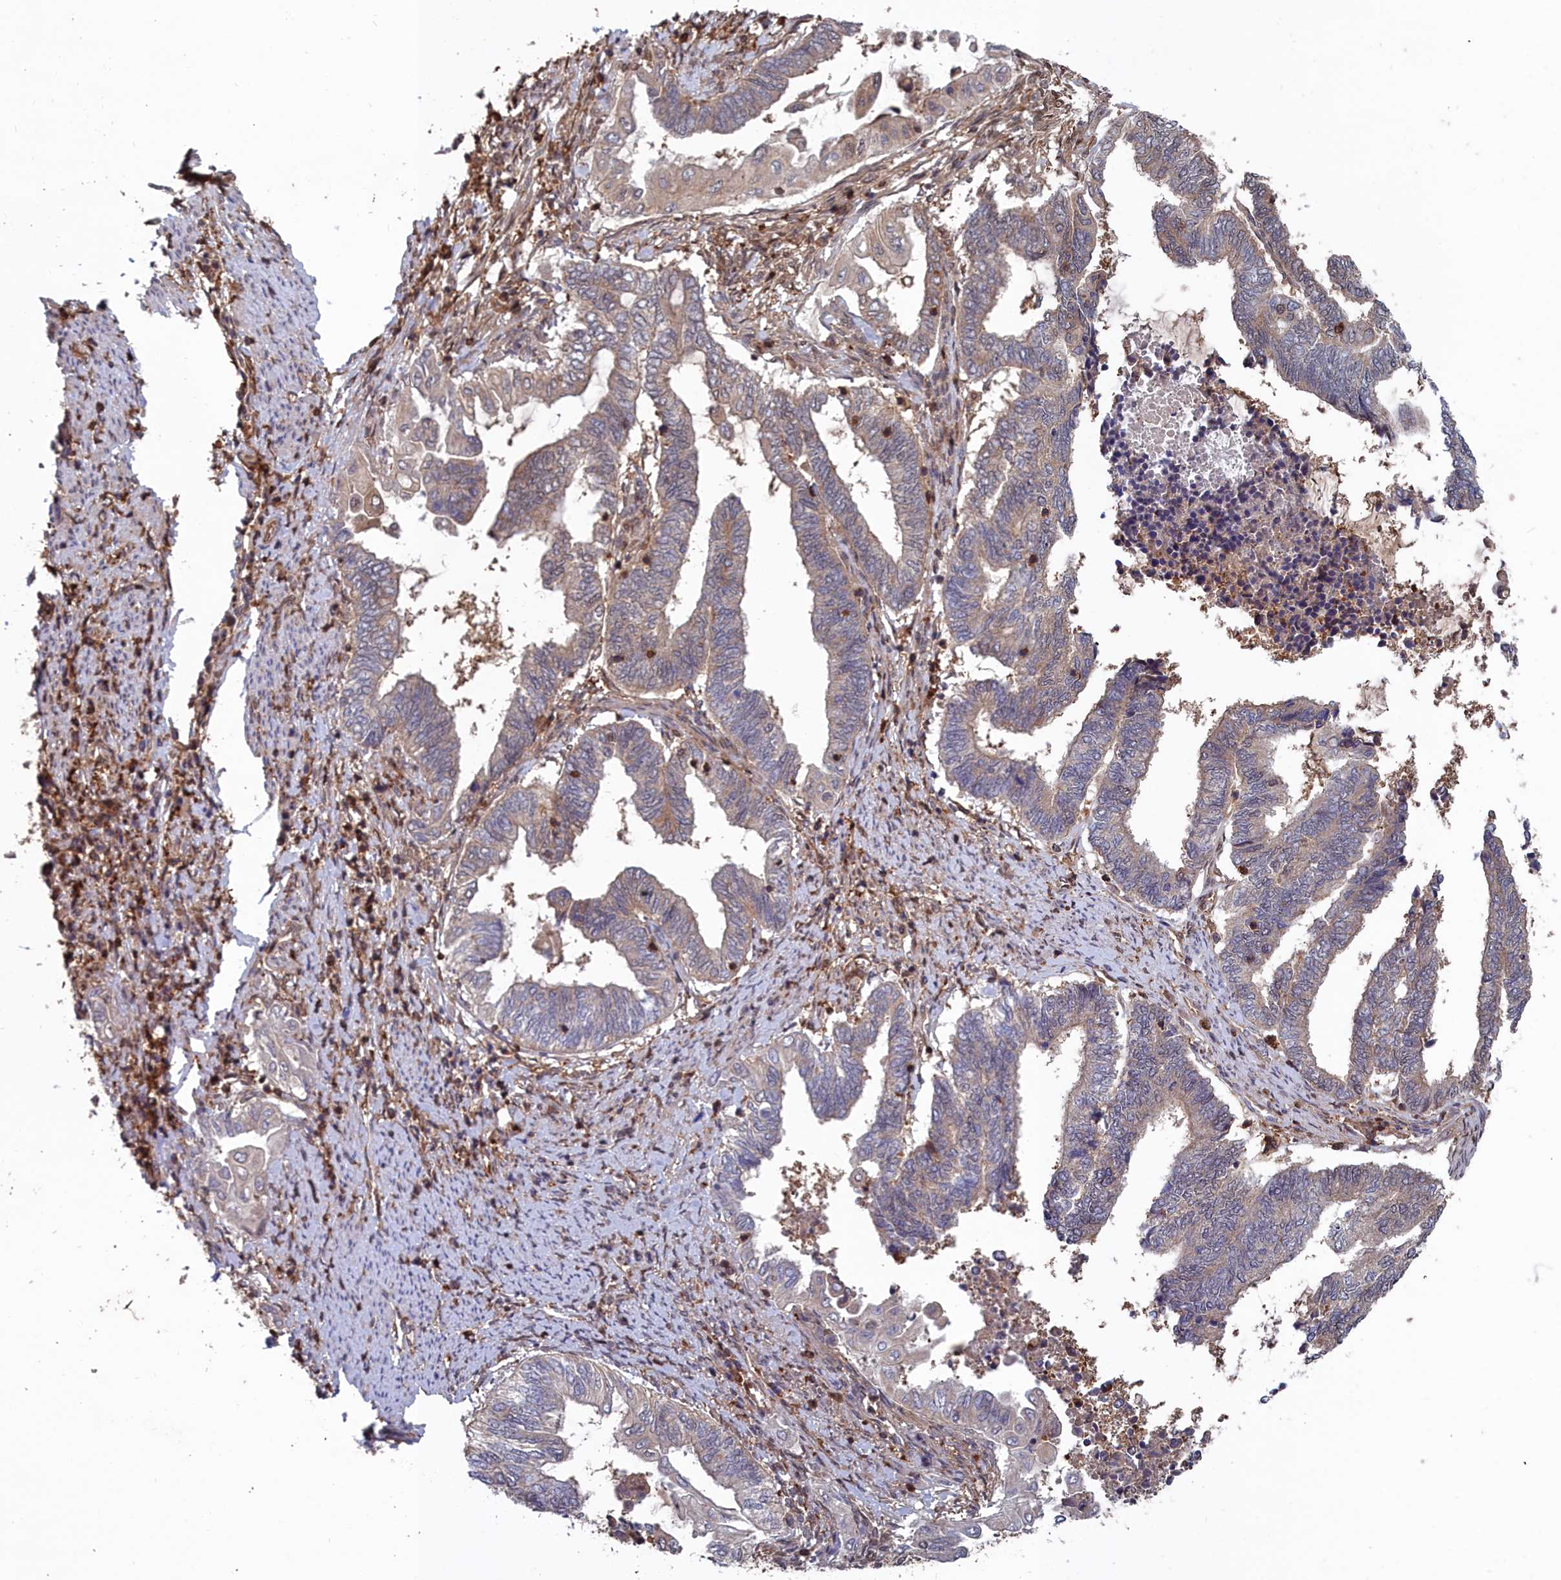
{"staining": {"intensity": "weak", "quantity": "25%-75%", "location": "cytoplasmic/membranous"}, "tissue": "endometrial cancer", "cell_type": "Tumor cells", "image_type": "cancer", "snomed": [{"axis": "morphology", "description": "Adenocarcinoma, NOS"}, {"axis": "topography", "description": "Uterus"}, {"axis": "topography", "description": "Endometrium"}], "caption": "Immunohistochemistry (DAB (3,3'-diaminobenzidine)) staining of human endometrial adenocarcinoma demonstrates weak cytoplasmic/membranous protein staining in approximately 25%-75% of tumor cells. Immunohistochemistry stains the protein of interest in brown and the nuclei are stained blue.", "gene": "GFRA2", "patient": {"sex": "female", "age": 70}}